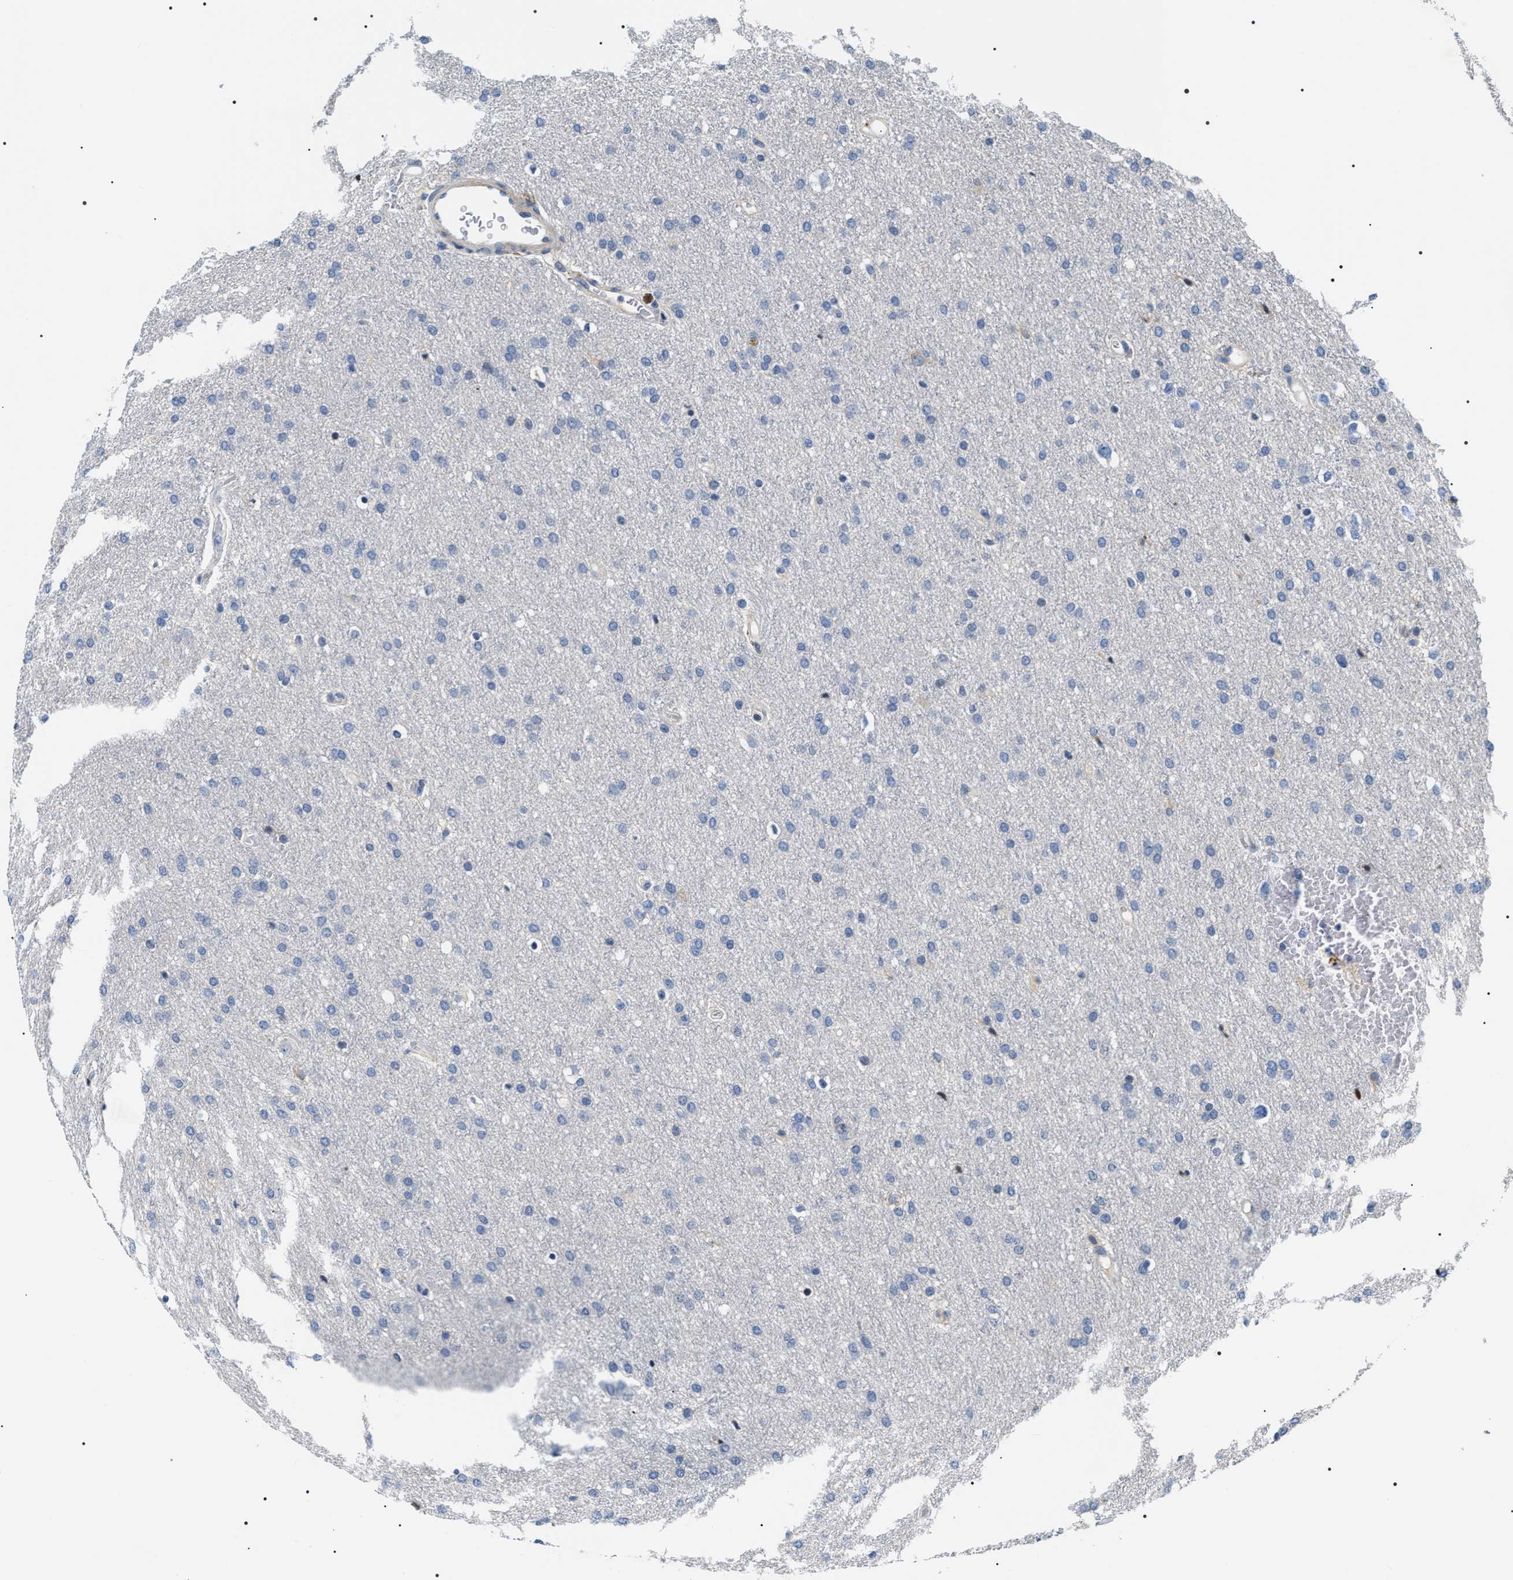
{"staining": {"intensity": "negative", "quantity": "none", "location": "none"}, "tissue": "glioma", "cell_type": "Tumor cells", "image_type": "cancer", "snomed": [{"axis": "morphology", "description": "Glioma, malignant, Low grade"}, {"axis": "topography", "description": "Brain"}], "caption": "The immunohistochemistry micrograph has no significant expression in tumor cells of malignant low-grade glioma tissue.", "gene": "BAG2", "patient": {"sex": "female", "age": 37}}